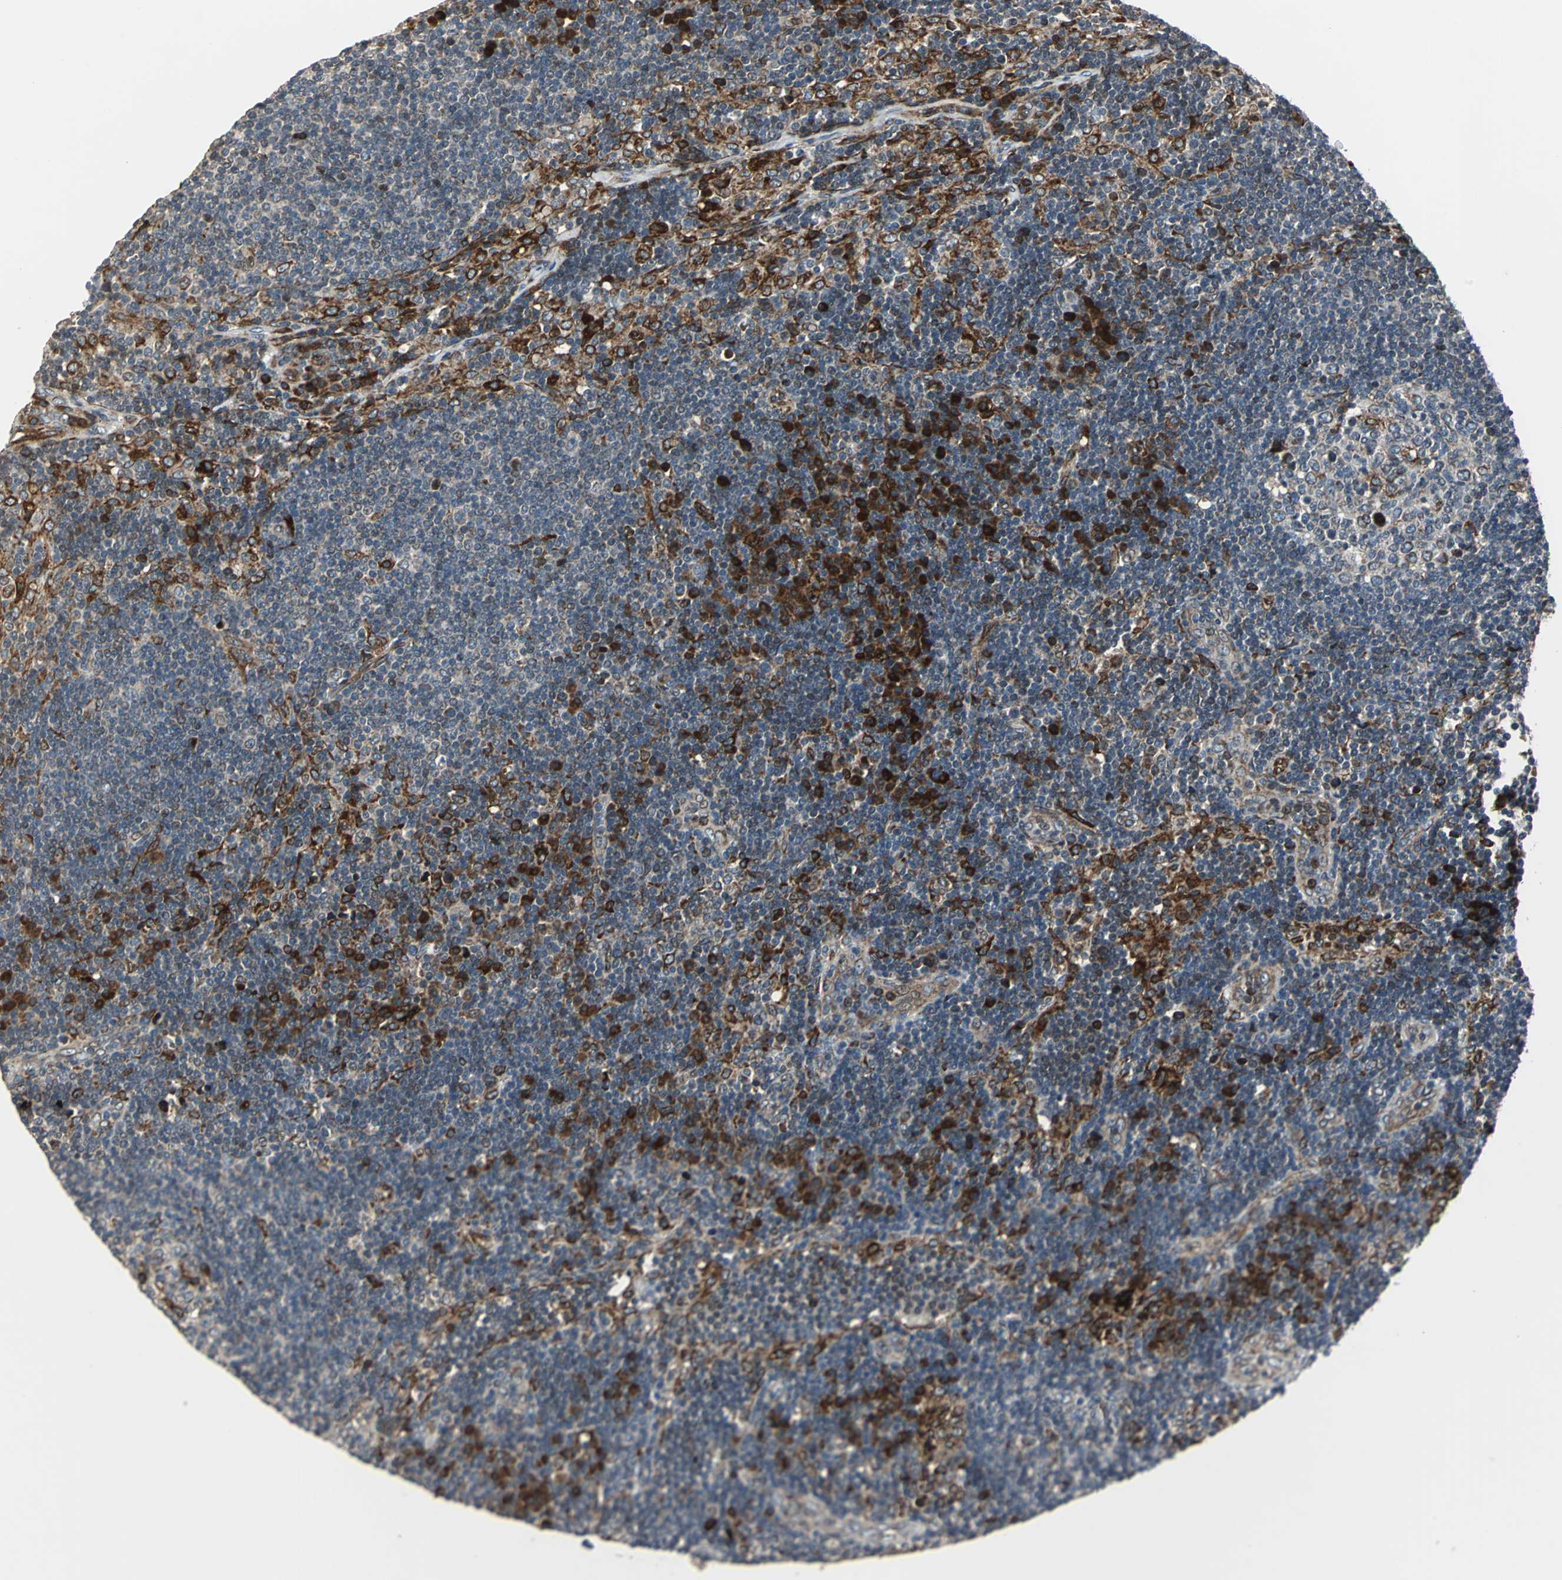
{"staining": {"intensity": "moderate", "quantity": "<25%", "location": "cytoplasmic/membranous"}, "tissue": "lymph node", "cell_type": "Germinal center cells", "image_type": "normal", "snomed": [{"axis": "morphology", "description": "Normal tissue, NOS"}, {"axis": "morphology", "description": "Squamous cell carcinoma, metastatic, NOS"}, {"axis": "topography", "description": "Lymph node"}], "caption": "A brown stain shows moderate cytoplasmic/membranous staining of a protein in germinal center cells of benign lymph node. (IHC, brightfield microscopy, high magnification).", "gene": "HTATIP2", "patient": {"sex": "female", "age": 53}}